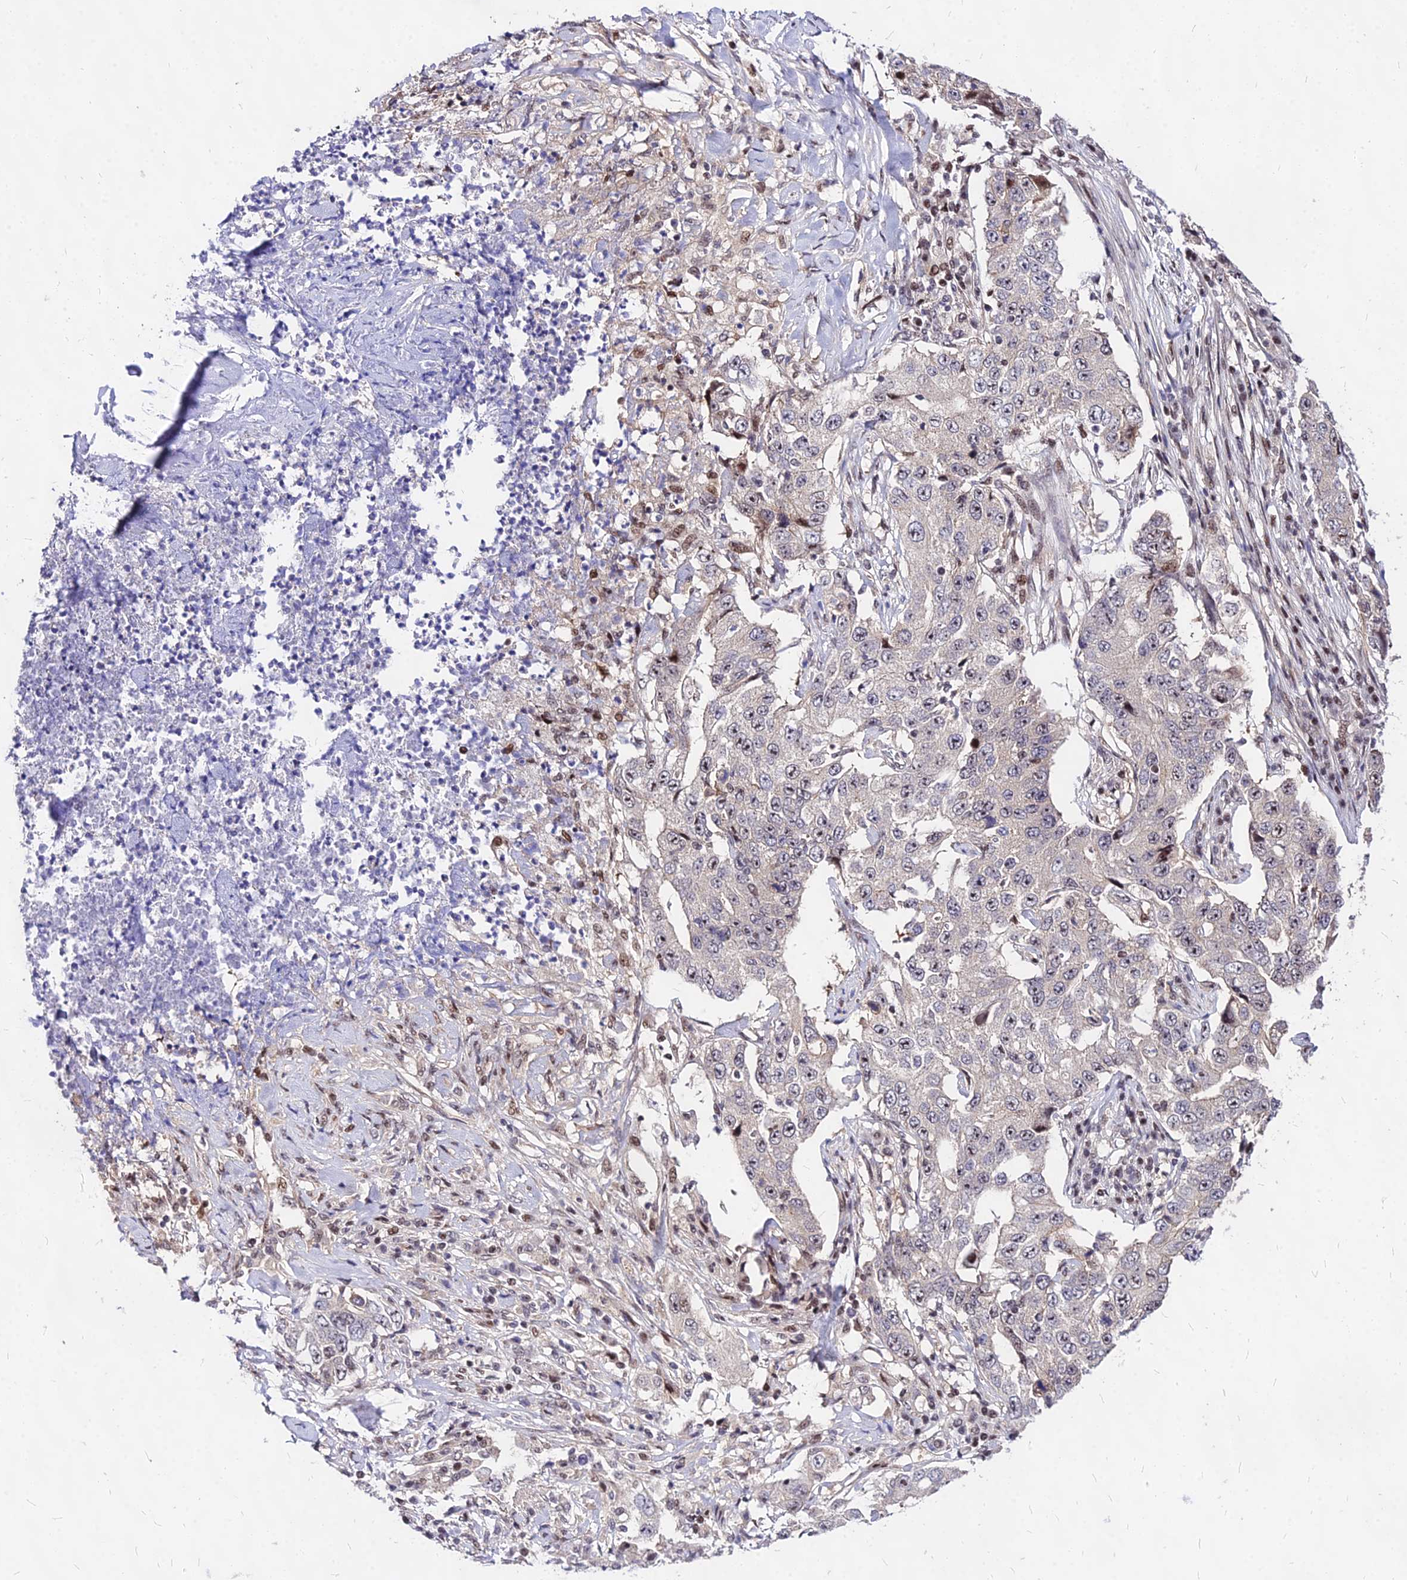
{"staining": {"intensity": "weak", "quantity": "<25%", "location": "cytoplasmic/membranous"}, "tissue": "lung cancer", "cell_type": "Tumor cells", "image_type": "cancer", "snomed": [{"axis": "morphology", "description": "Adenocarcinoma, NOS"}, {"axis": "topography", "description": "Lung"}], "caption": "The histopathology image demonstrates no staining of tumor cells in lung adenocarcinoma. (DAB IHC with hematoxylin counter stain).", "gene": "DDX55", "patient": {"sex": "female", "age": 51}}